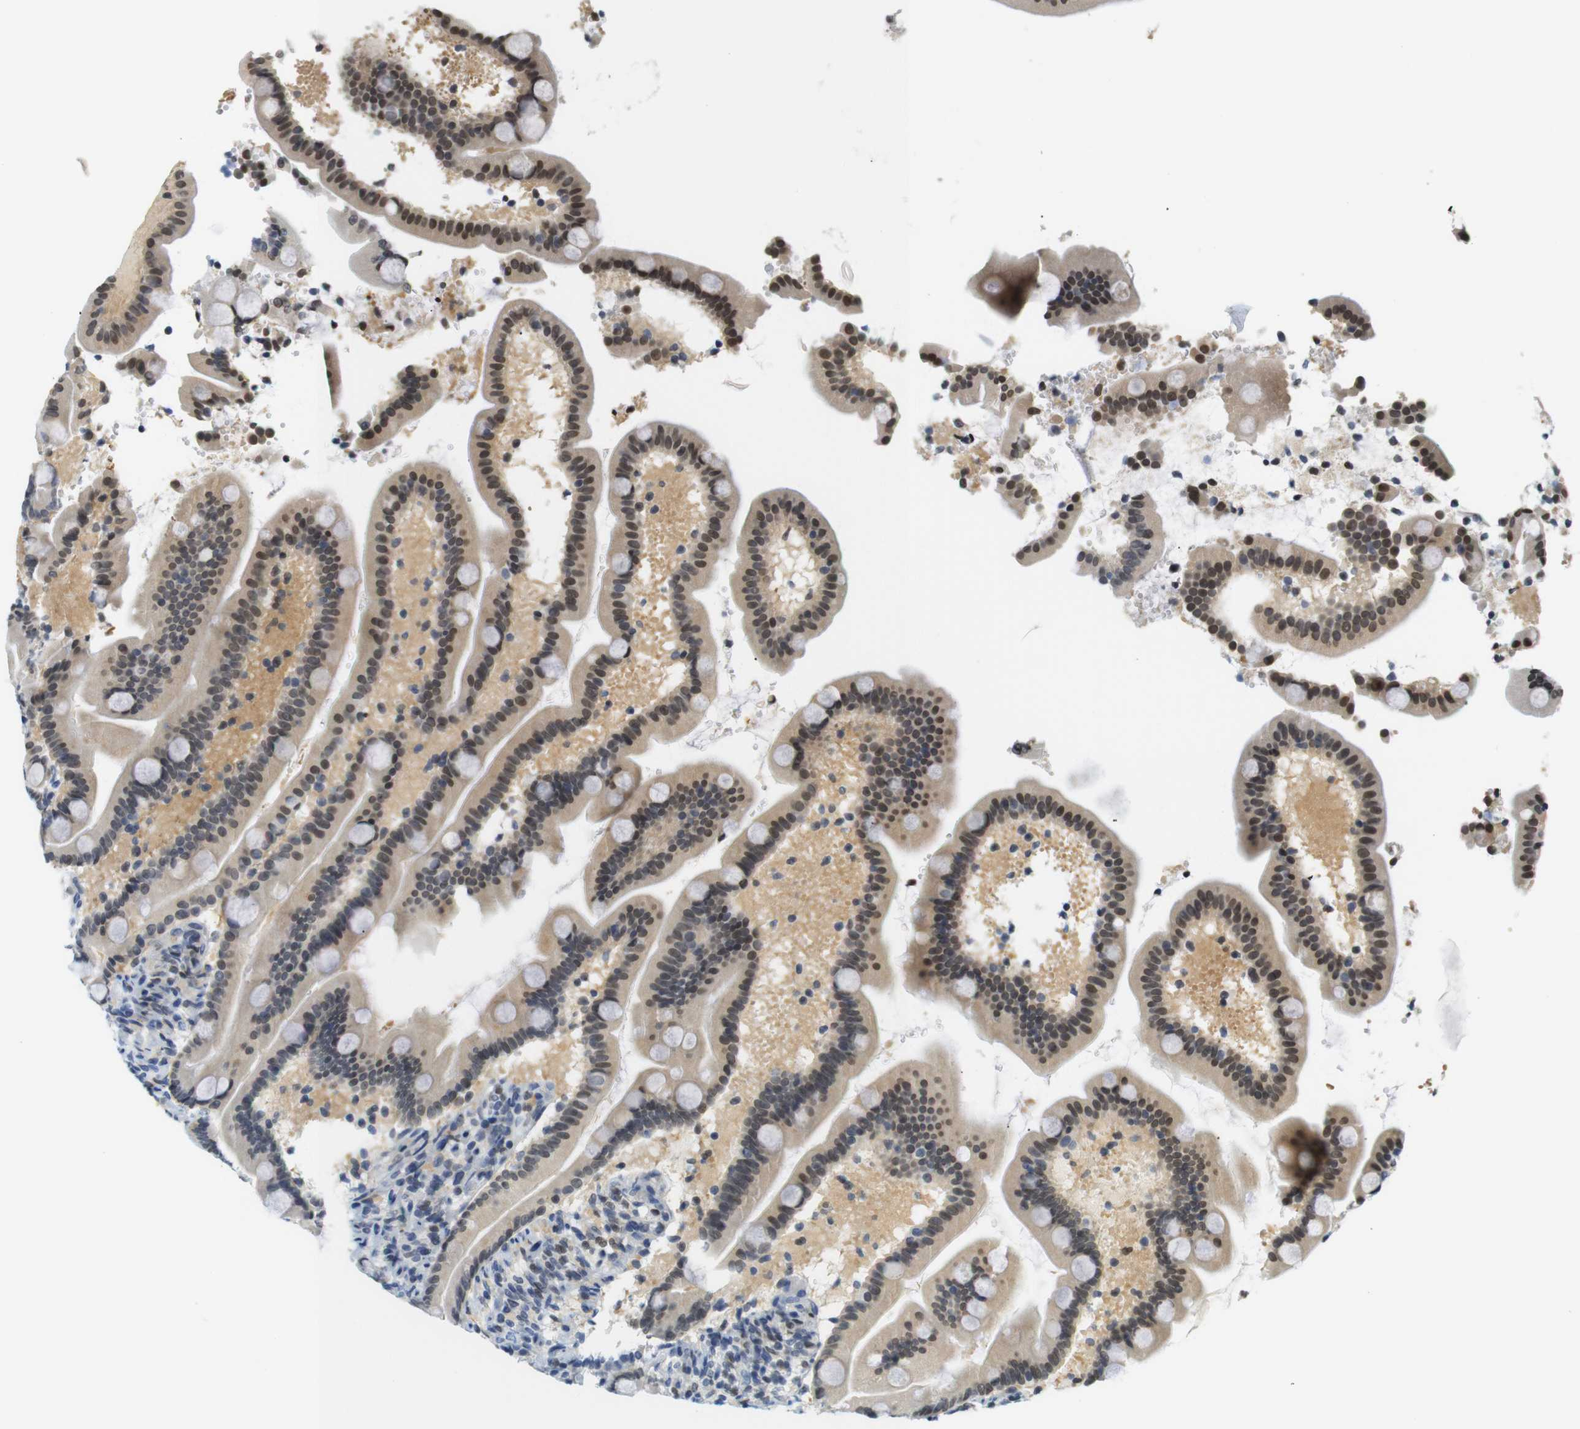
{"staining": {"intensity": "moderate", "quantity": ">75%", "location": "cytoplasmic/membranous,nuclear"}, "tissue": "duodenum", "cell_type": "Glandular cells", "image_type": "normal", "snomed": [{"axis": "morphology", "description": "Normal tissue, NOS"}, {"axis": "topography", "description": "Duodenum"}], "caption": "Brown immunohistochemical staining in benign human duodenum reveals moderate cytoplasmic/membranous,nuclear positivity in about >75% of glandular cells.", "gene": "MBD1", "patient": {"sex": "male", "age": 54}}